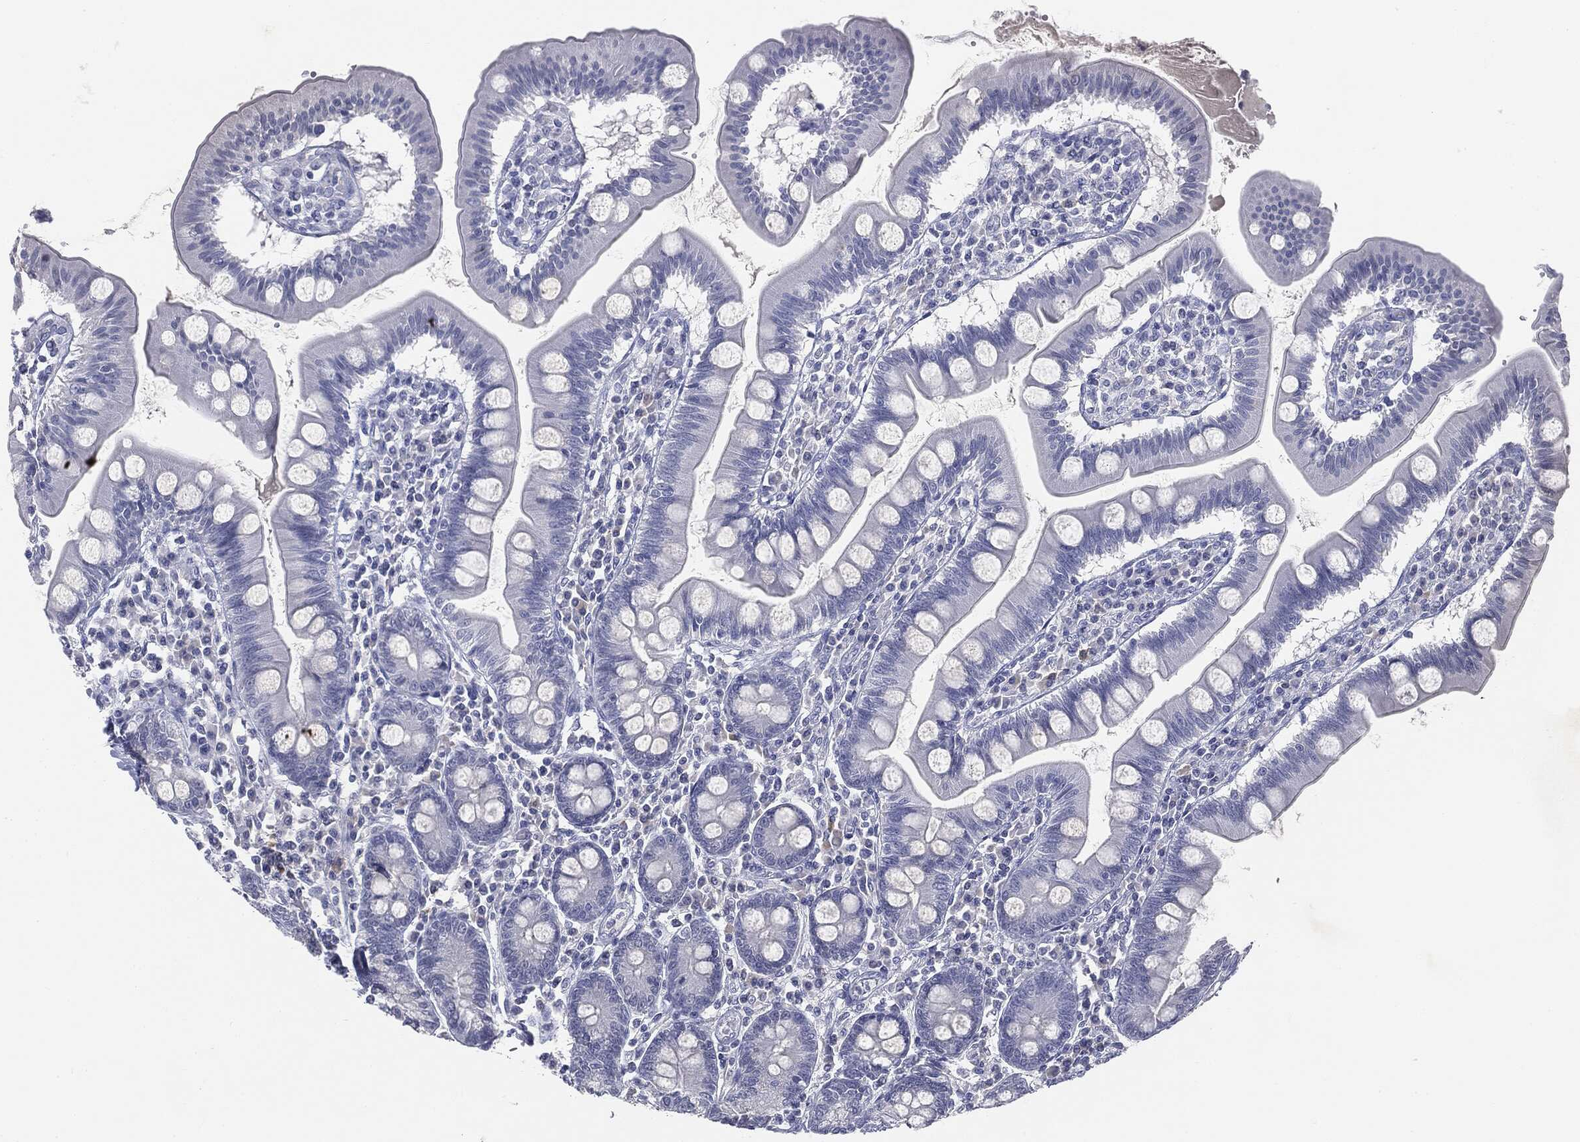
{"staining": {"intensity": "negative", "quantity": "none", "location": "none"}, "tissue": "small intestine", "cell_type": "Glandular cells", "image_type": "normal", "snomed": [{"axis": "morphology", "description": "Normal tissue, NOS"}, {"axis": "topography", "description": "Small intestine"}], "caption": "Photomicrograph shows no protein expression in glandular cells of normal small intestine. (Brightfield microscopy of DAB (3,3'-diaminobenzidine) immunohistochemistry at high magnification).", "gene": "CGB1", "patient": {"sex": "male", "age": 88}}